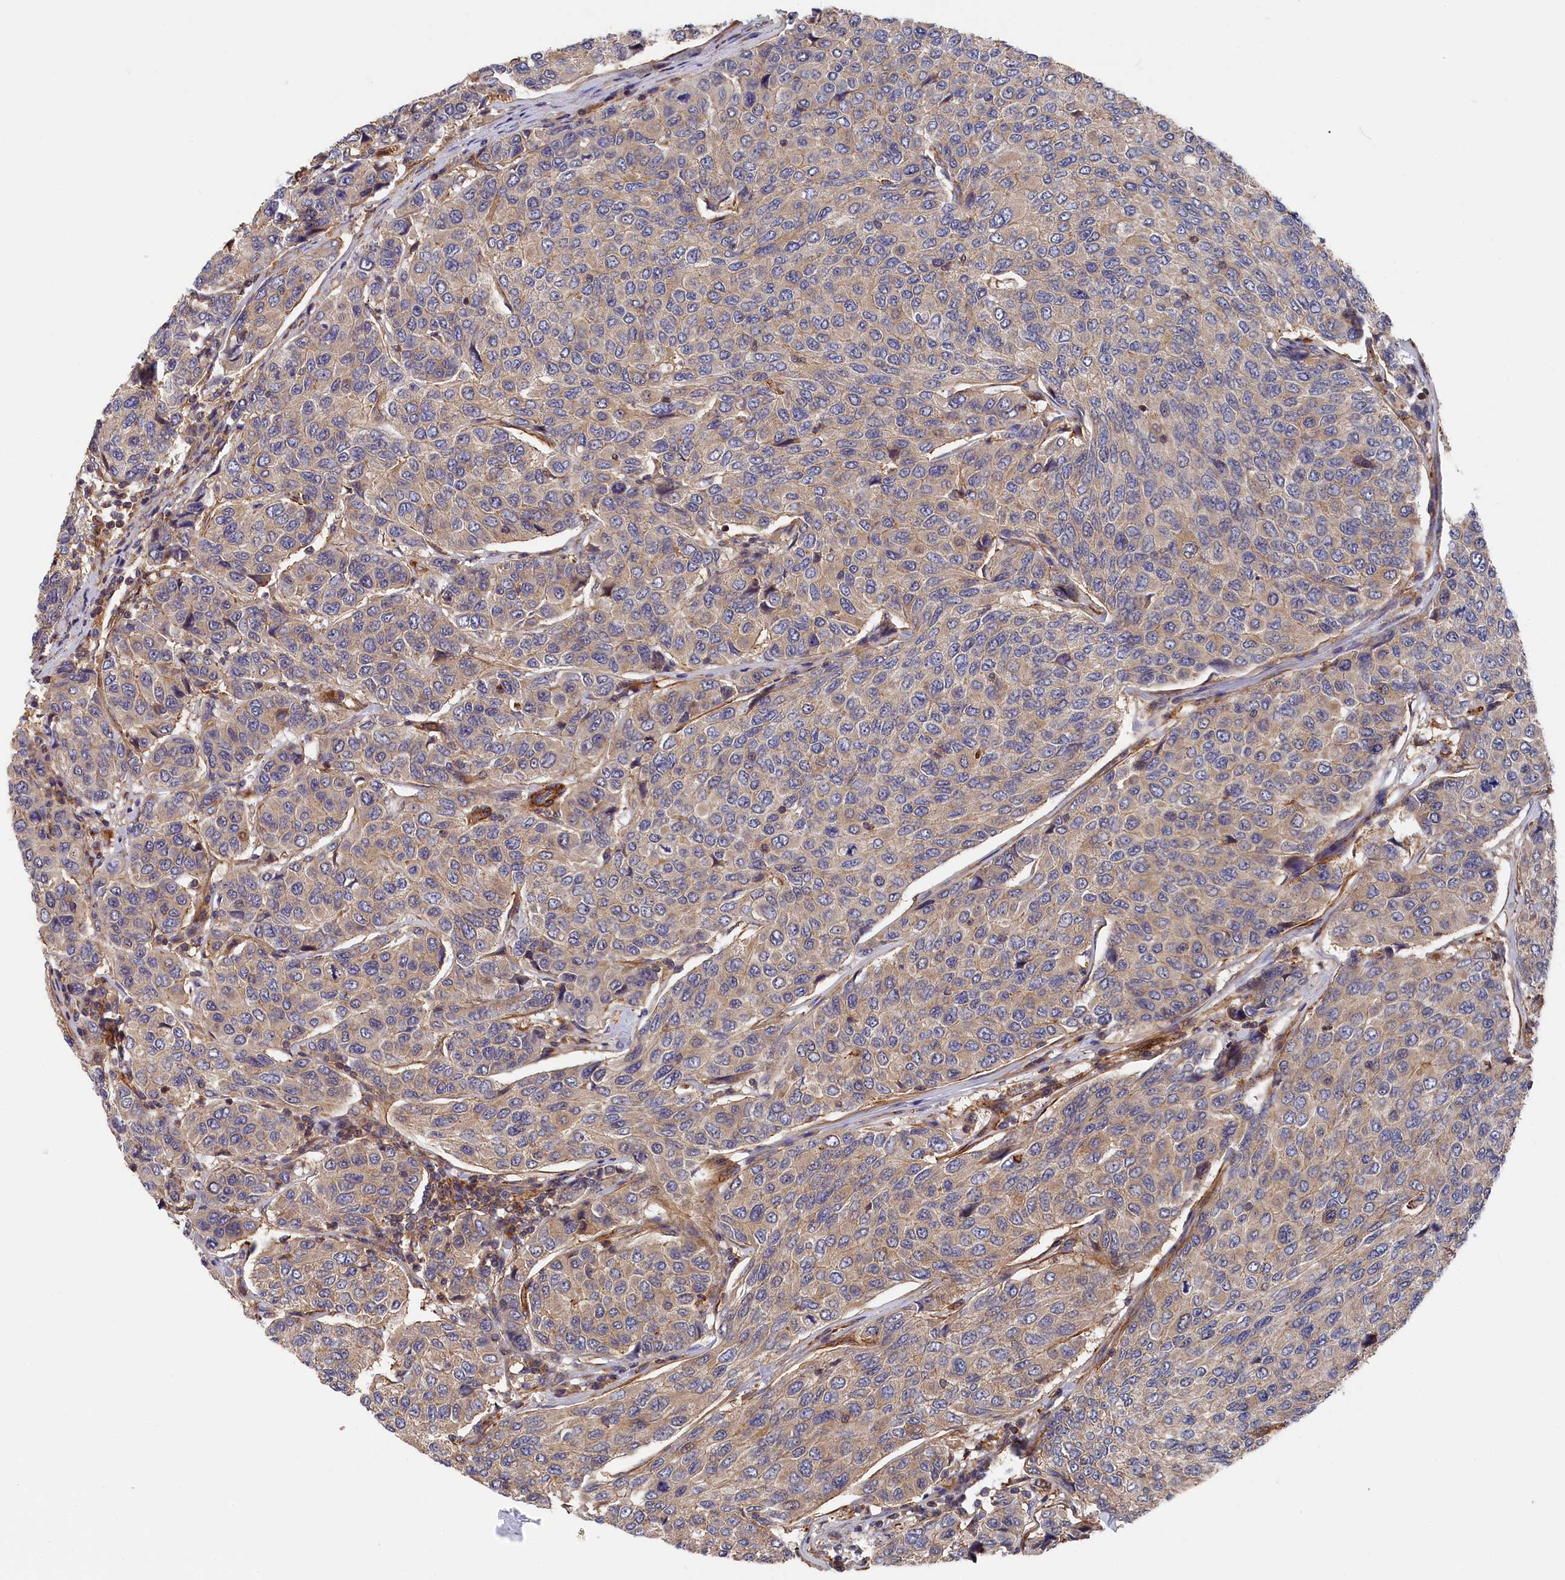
{"staining": {"intensity": "weak", "quantity": "25%-75%", "location": "cytoplasmic/membranous"}, "tissue": "breast cancer", "cell_type": "Tumor cells", "image_type": "cancer", "snomed": [{"axis": "morphology", "description": "Duct carcinoma"}, {"axis": "topography", "description": "Breast"}], "caption": "Infiltrating ductal carcinoma (breast) stained for a protein displays weak cytoplasmic/membranous positivity in tumor cells.", "gene": "LDHD", "patient": {"sex": "female", "age": 55}}